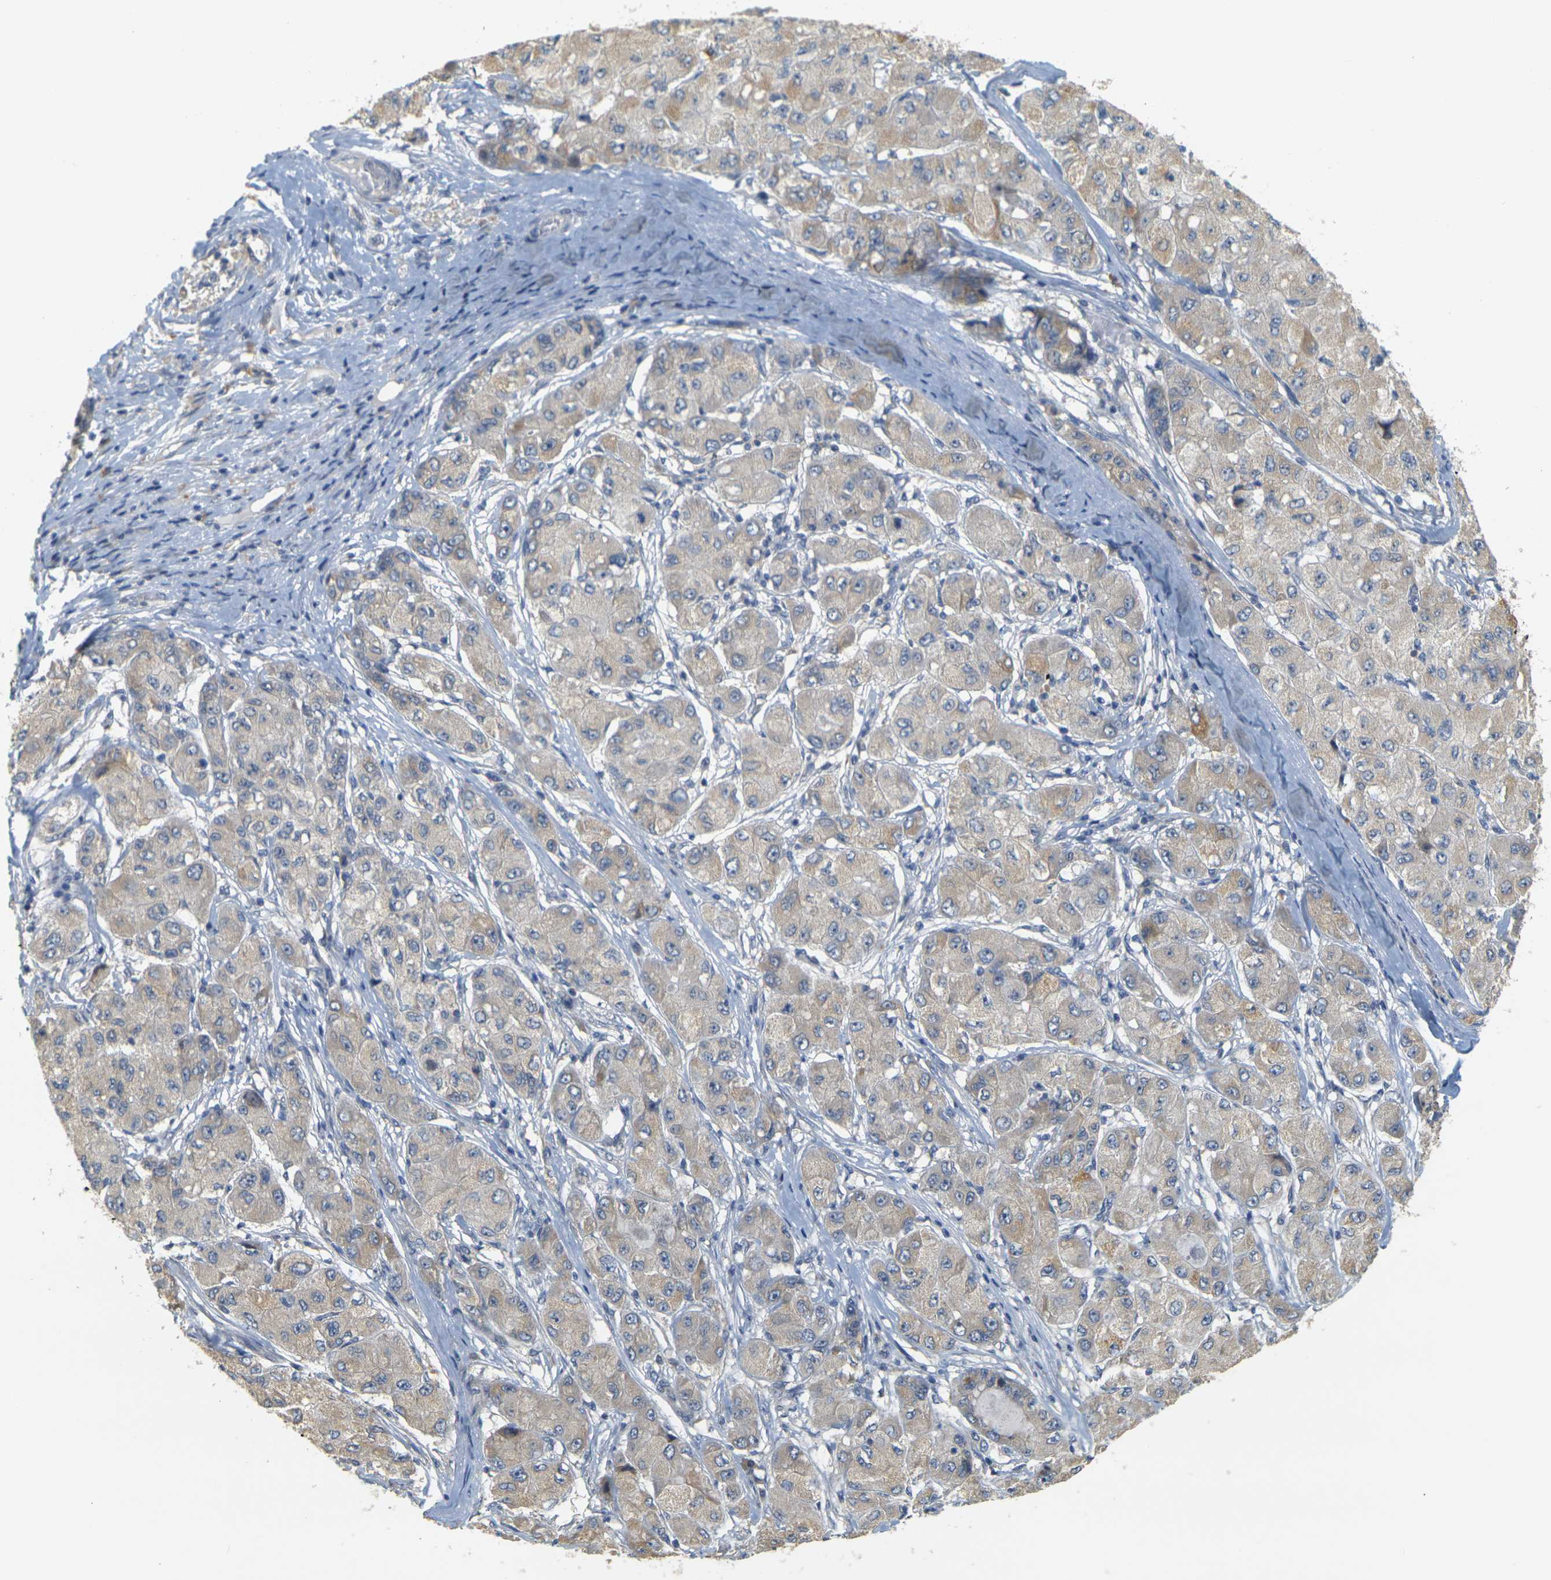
{"staining": {"intensity": "weak", "quantity": "<25%", "location": "cytoplasmic/membranous"}, "tissue": "liver cancer", "cell_type": "Tumor cells", "image_type": "cancer", "snomed": [{"axis": "morphology", "description": "Carcinoma, Hepatocellular, NOS"}, {"axis": "topography", "description": "Liver"}], "caption": "IHC image of human liver cancer (hepatocellular carcinoma) stained for a protein (brown), which displays no staining in tumor cells. Nuclei are stained in blue.", "gene": "GDAP1", "patient": {"sex": "male", "age": 80}}